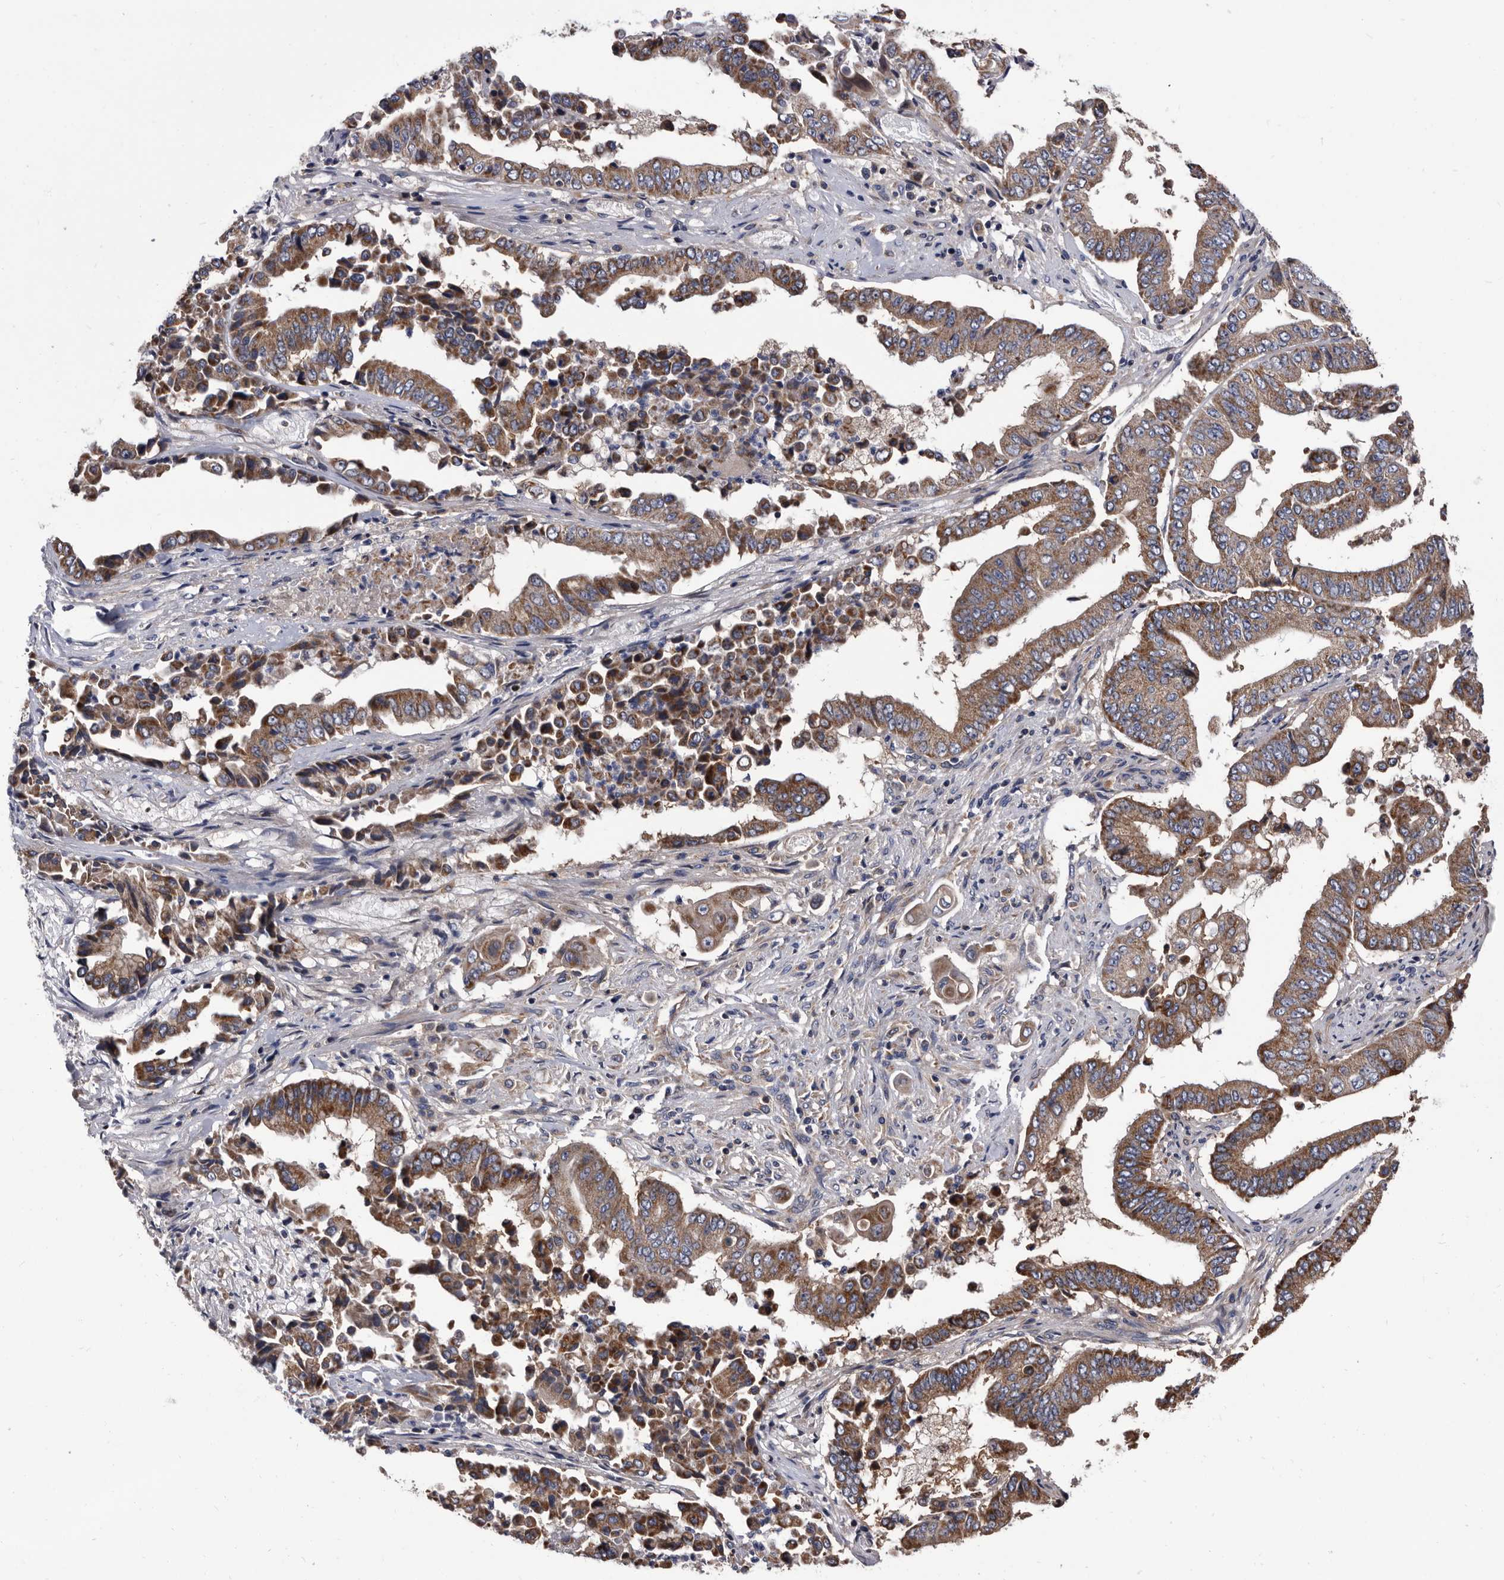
{"staining": {"intensity": "strong", "quantity": ">75%", "location": "cytoplasmic/membranous"}, "tissue": "pancreatic cancer", "cell_type": "Tumor cells", "image_type": "cancer", "snomed": [{"axis": "morphology", "description": "Adenocarcinoma, NOS"}, {"axis": "topography", "description": "Pancreas"}], "caption": "Immunohistochemistry (IHC) histopathology image of neoplastic tissue: human adenocarcinoma (pancreatic) stained using immunohistochemistry (IHC) shows high levels of strong protein expression localized specifically in the cytoplasmic/membranous of tumor cells, appearing as a cytoplasmic/membranous brown color.", "gene": "DTNBP1", "patient": {"sex": "female", "age": 77}}